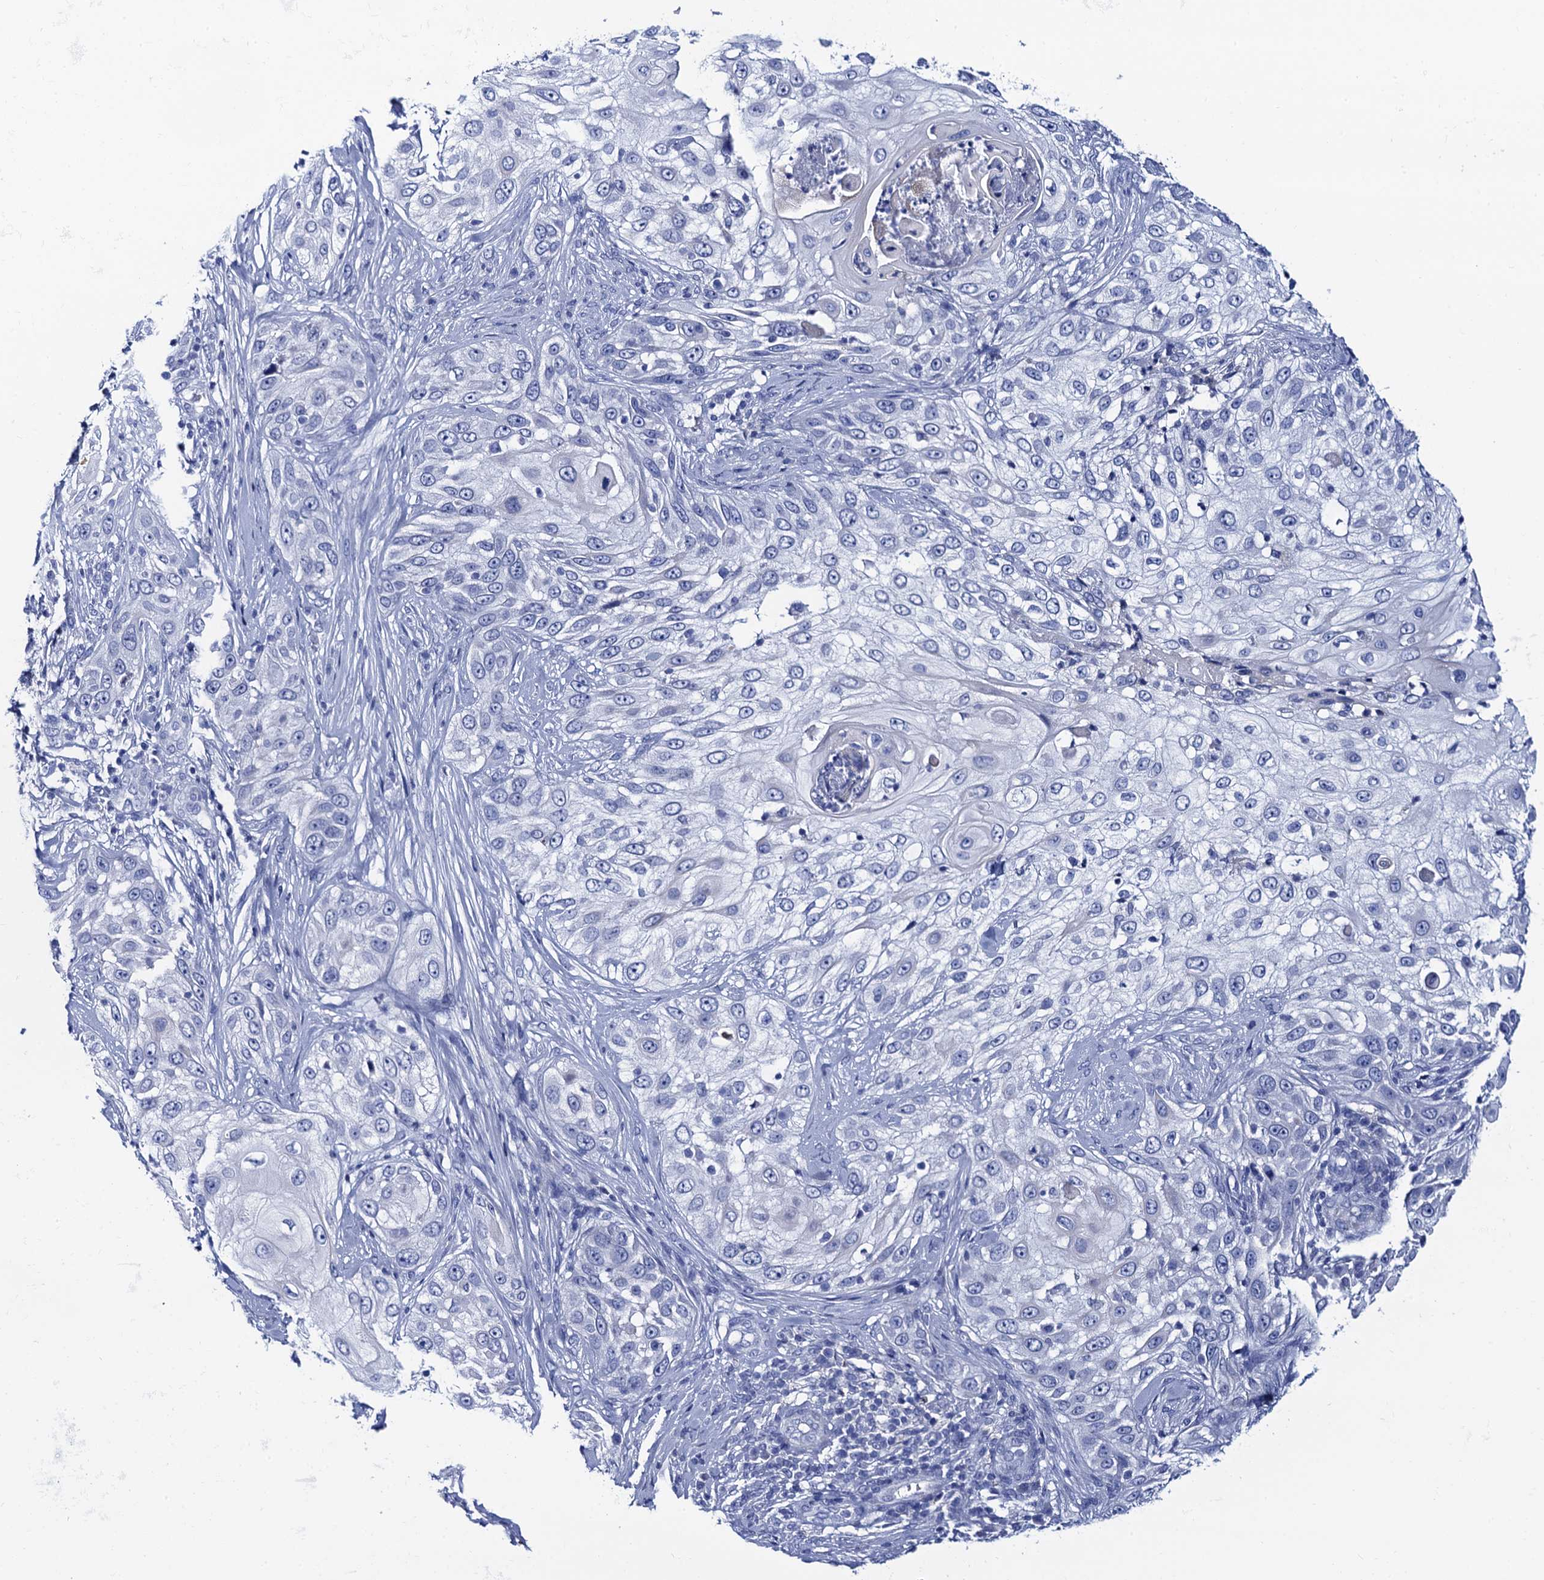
{"staining": {"intensity": "negative", "quantity": "none", "location": "none"}, "tissue": "skin cancer", "cell_type": "Tumor cells", "image_type": "cancer", "snomed": [{"axis": "morphology", "description": "Squamous cell carcinoma, NOS"}, {"axis": "topography", "description": "Skin"}], "caption": "Image shows no significant protein positivity in tumor cells of skin squamous cell carcinoma. (Immunohistochemistry, brightfield microscopy, high magnification).", "gene": "RAB3IP", "patient": {"sex": "female", "age": 44}}